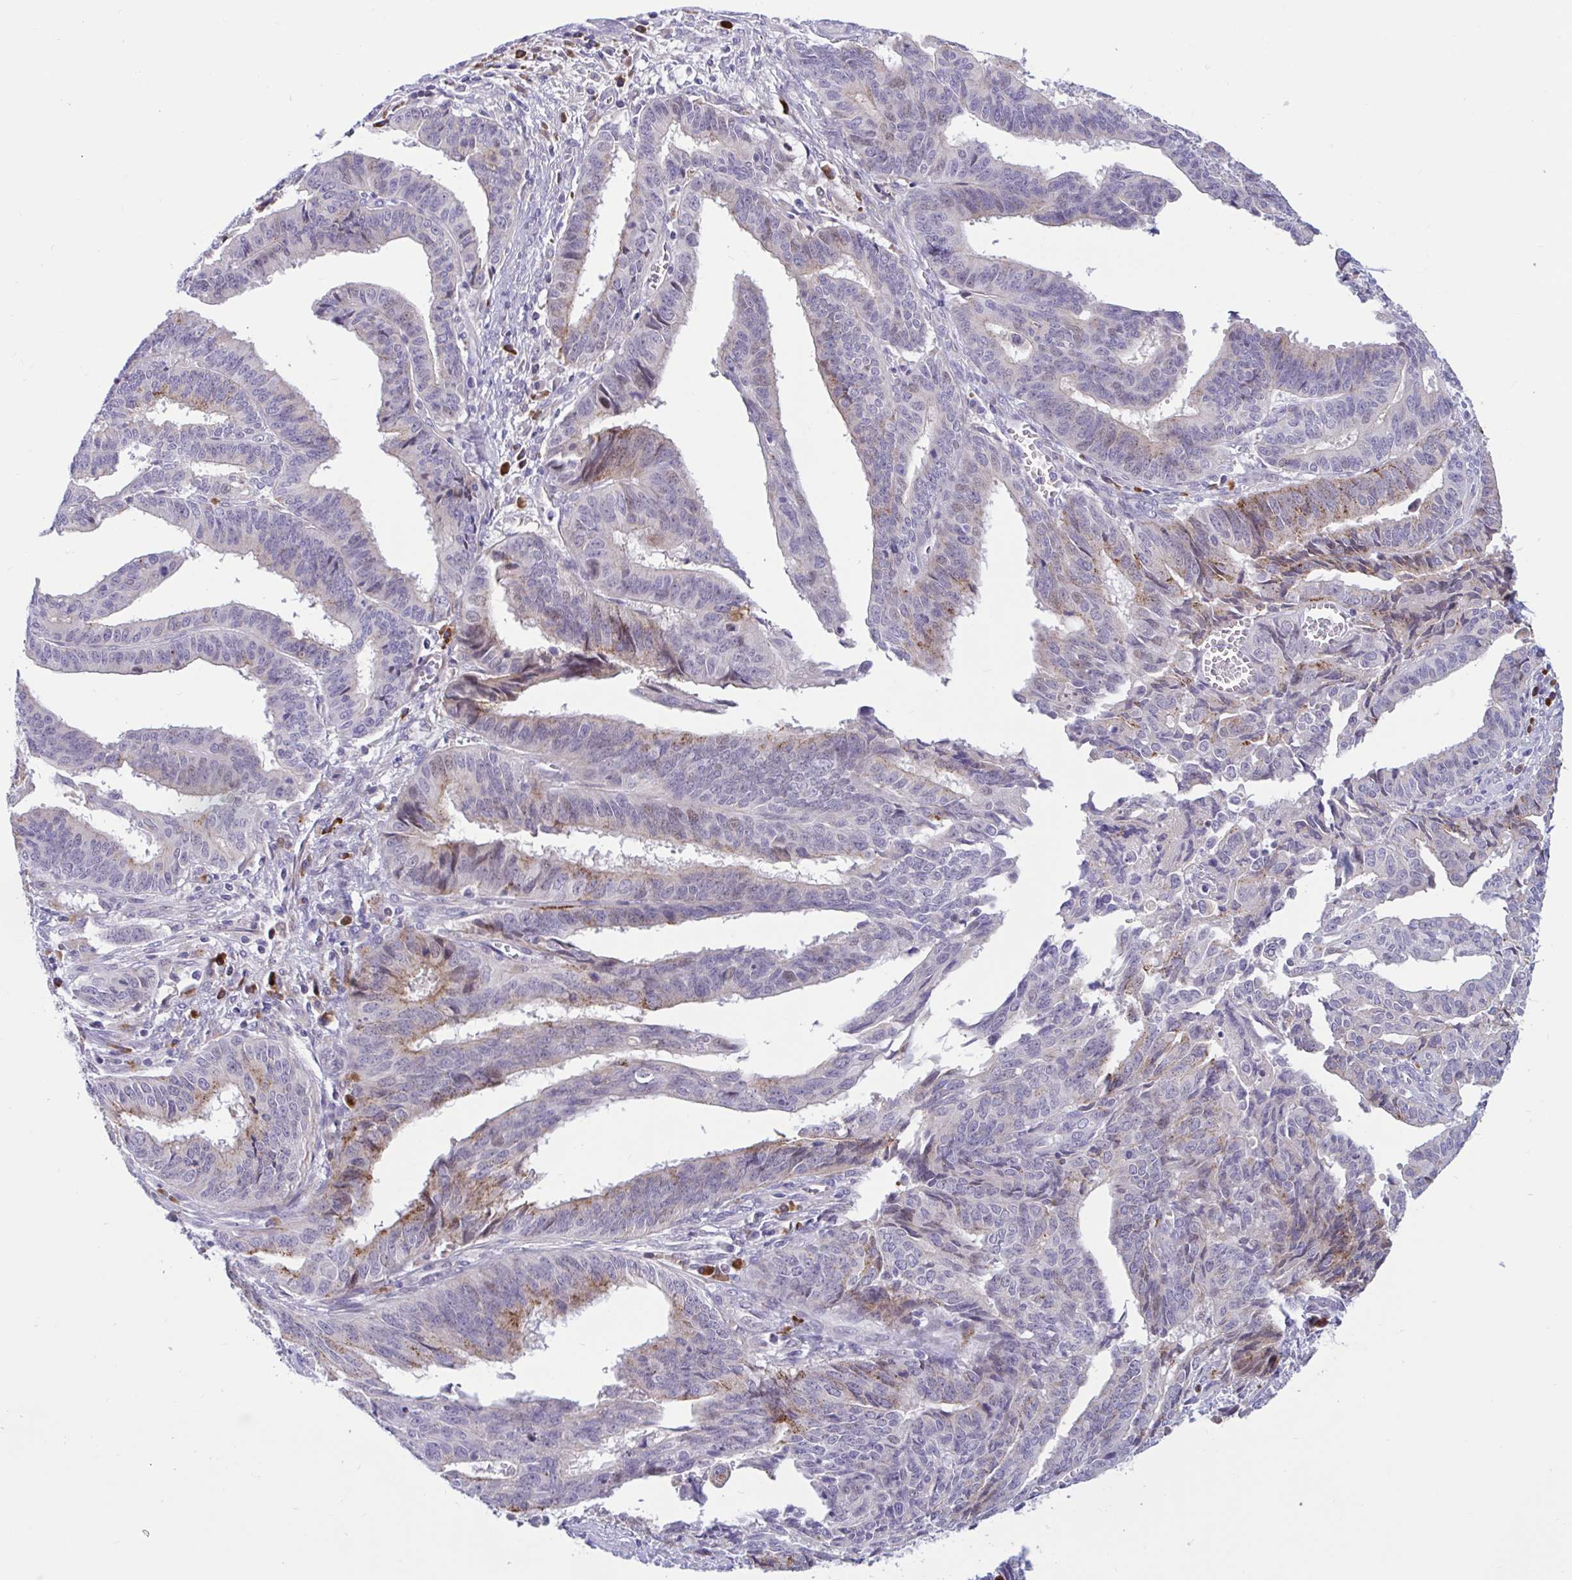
{"staining": {"intensity": "moderate", "quantity": "<25%", "location": "cytoplasmic/membranous"}, "tissue": "endometrial cancer", "cell_type": "Tumor cells", "image_type": "cancer", "snomed": [{"axis": "morphology", "description": "Adenocarcinoma, NOS"}, {"axis": "topography", "description": "Endometrium"}], "caption": "A histopathology image showing moderate cytoplasmic/membranous expression in approximately <25% of tumor cells in endometrial adenocarcinoma, as visualized by brown immunohistochemical staining.", "gene": "FAM219B", "patient": {"sex": "female", "age": 65}}